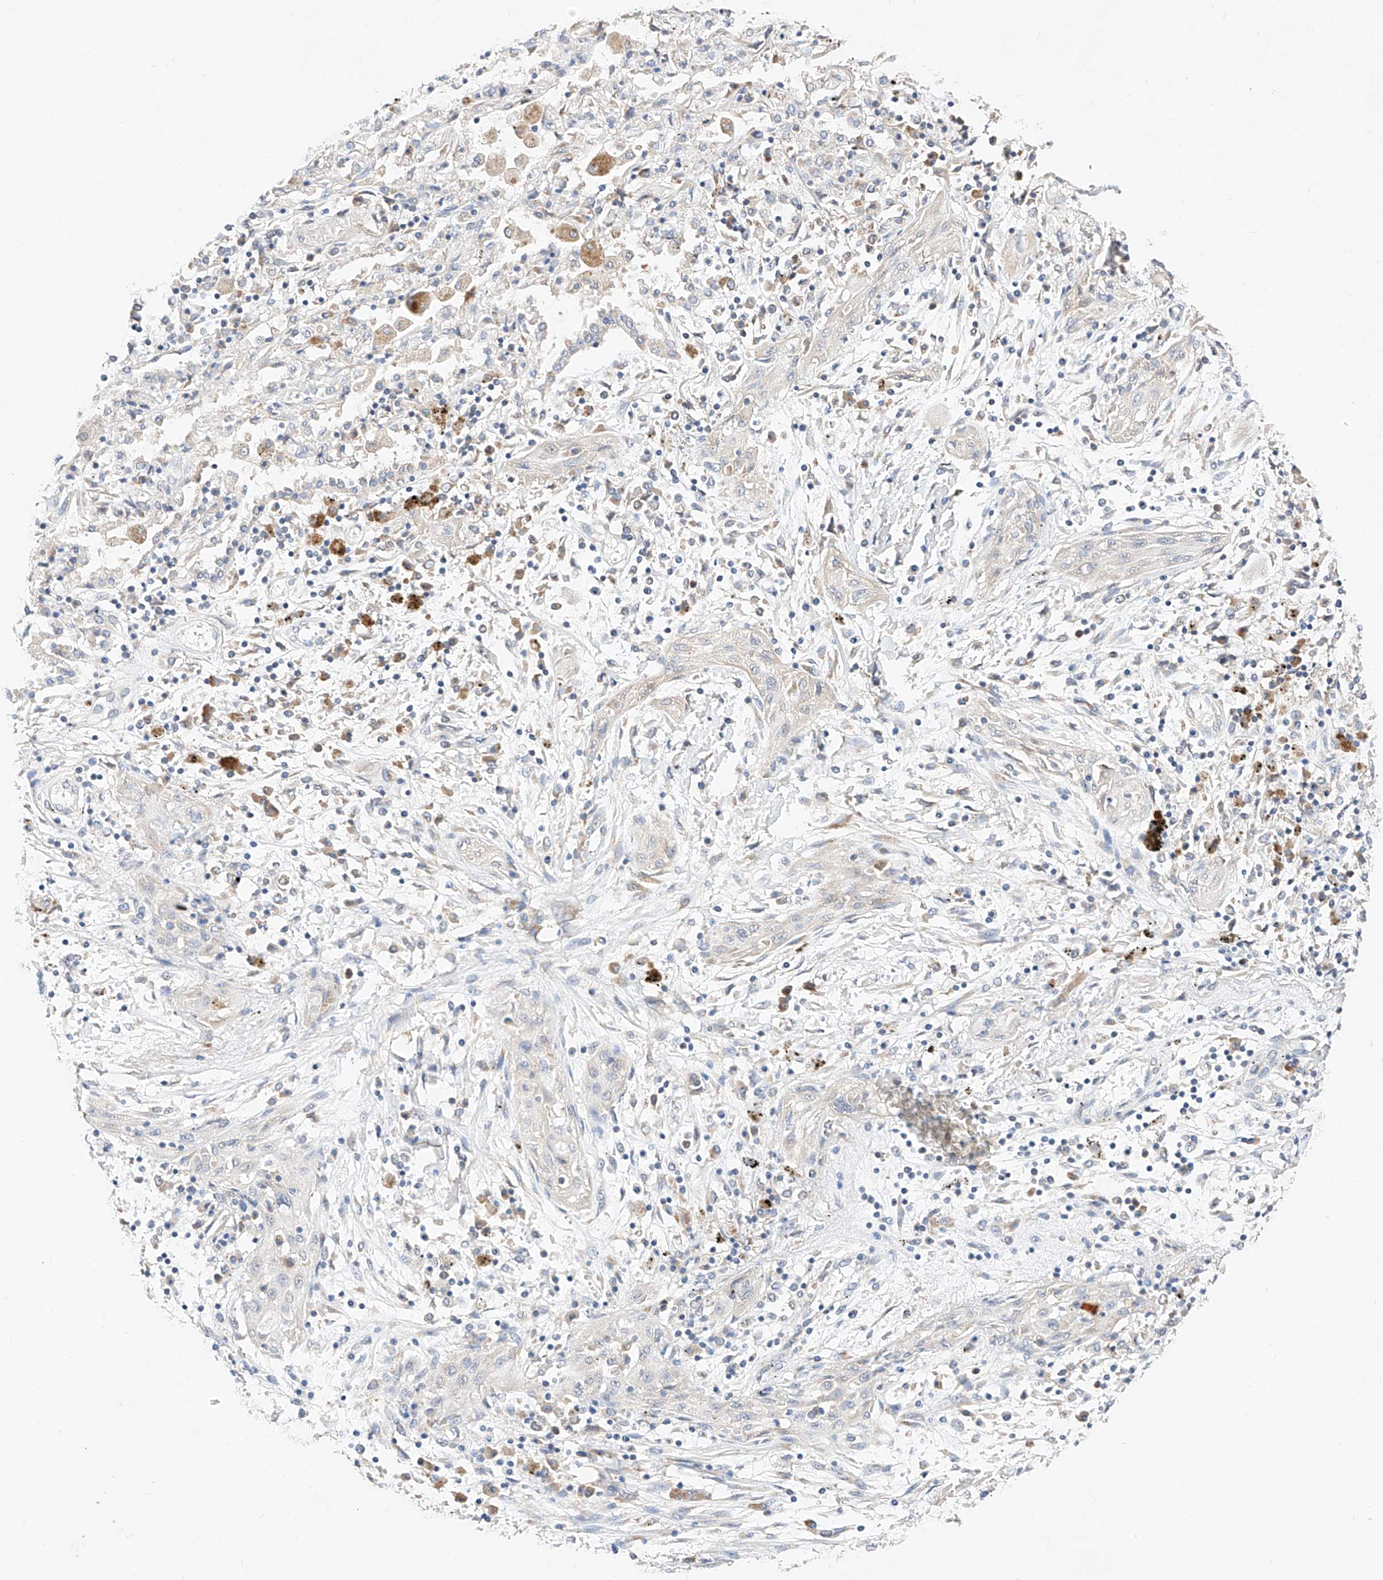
{"staining": {"intensity": "negative", "quantity": "none", "location": "none"}, "tissue": "lung cancer", "cell_type": "Tumor cells", "image_type": "cancer", "snomed": [{"axis": "morphology", "description": "Squamous cell carcinoma, NOS"}, {"axis": "topography", "description": "Lung"}], "caption": "Tumor cells show no significant staining in lung squamous cell carcinoma.", "gene": "C6orf118", "patient": {"sex": "female", "age": 47}}